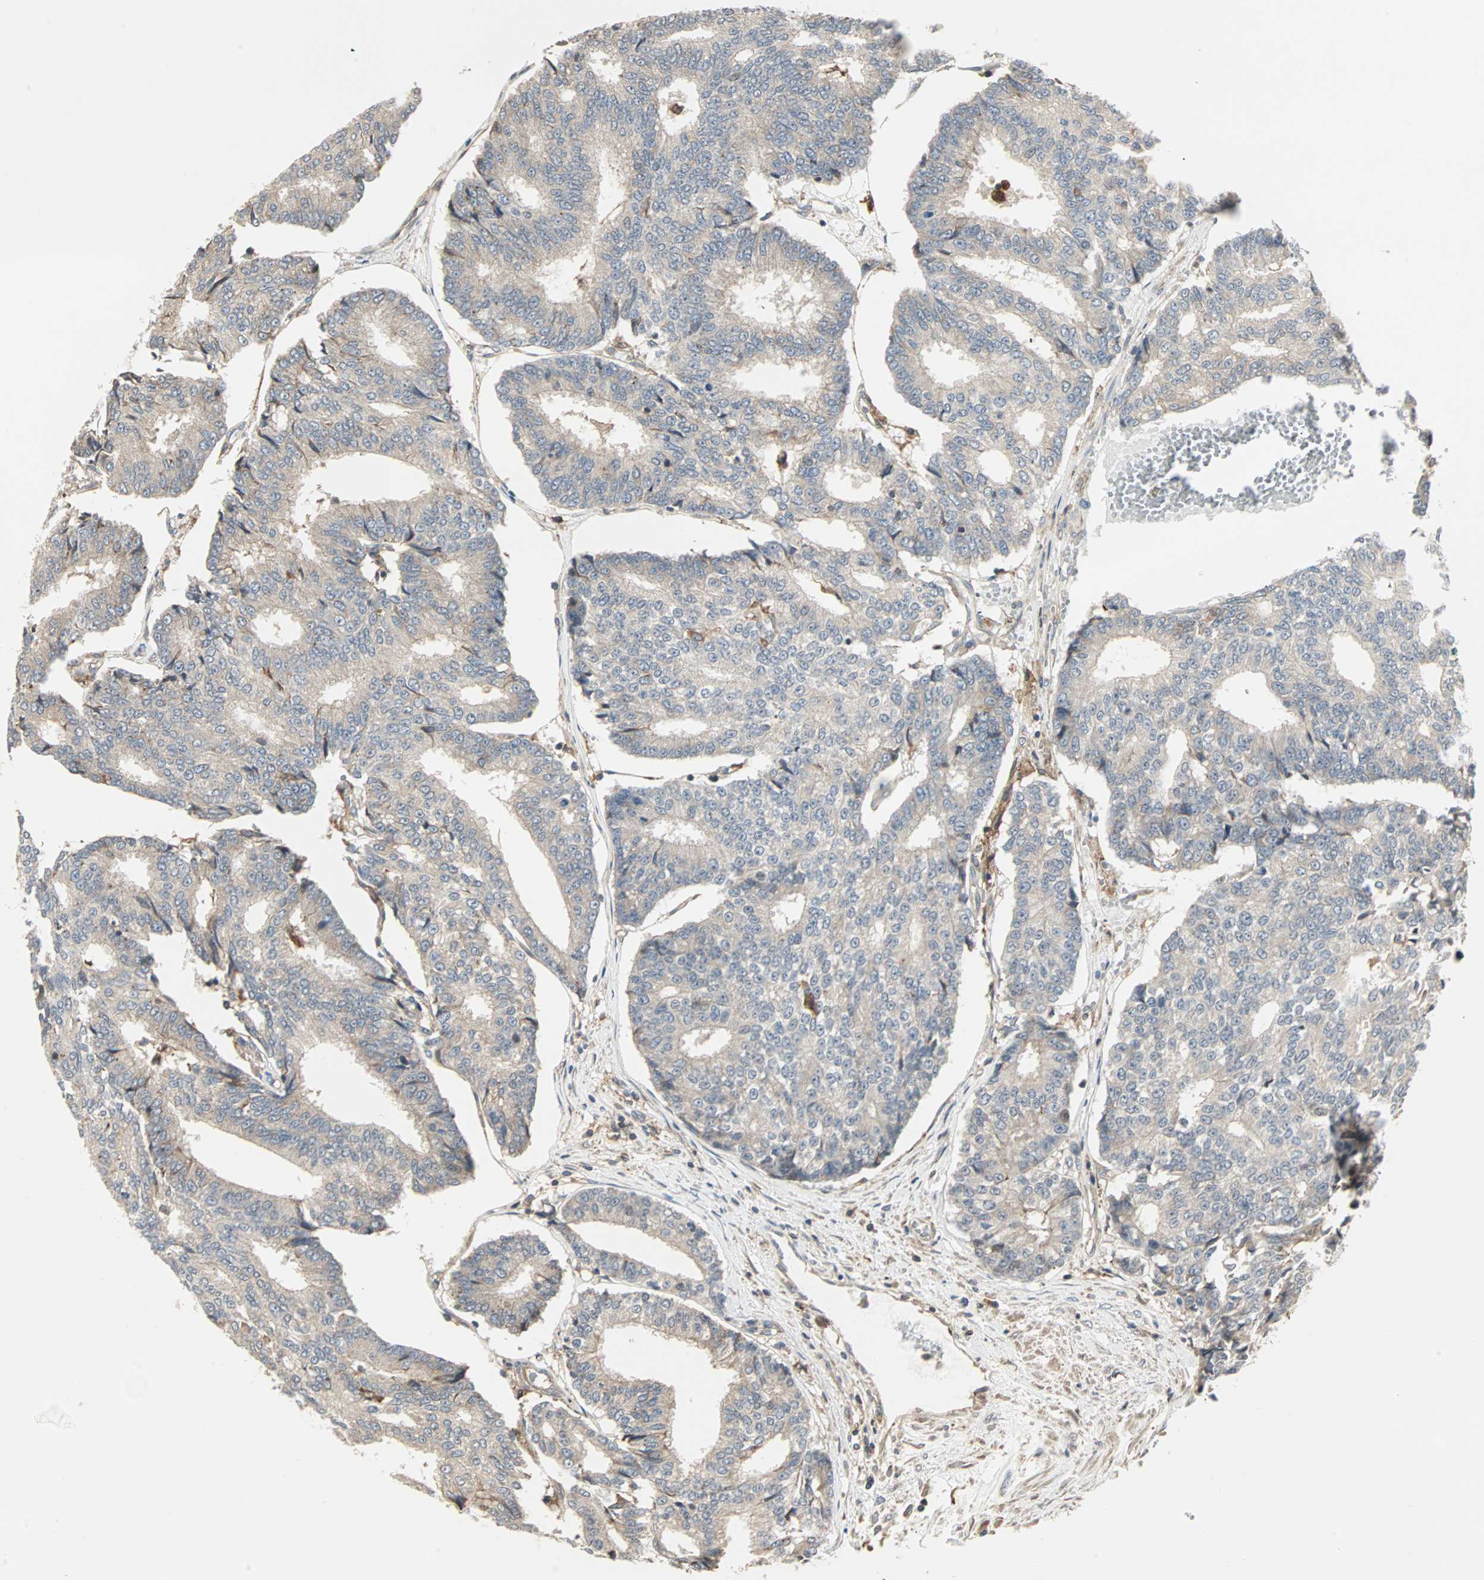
{"staining": {"intensity": "weak", "quantity": ">75%", "location": "cytoplasmic/membranous"}, "tissue": "prostate cancer", "cell_type": "Tumor cells", "image_type": "cancer", "snomed": [{"axis": "morphology", "description": "Adenocarcinoma, High grade"}, {"axis": "topography", "description": "Prostate"}], "caption": "Immunohistochemistry photomicrograph of prostate cancer stained for a protein (brown), which displays low levels of weak cytoplasmic/membranous staining in about >75% of tumor cells.", "gene": "GNAI2", "patient": {"sex": "male", "age": 55}}